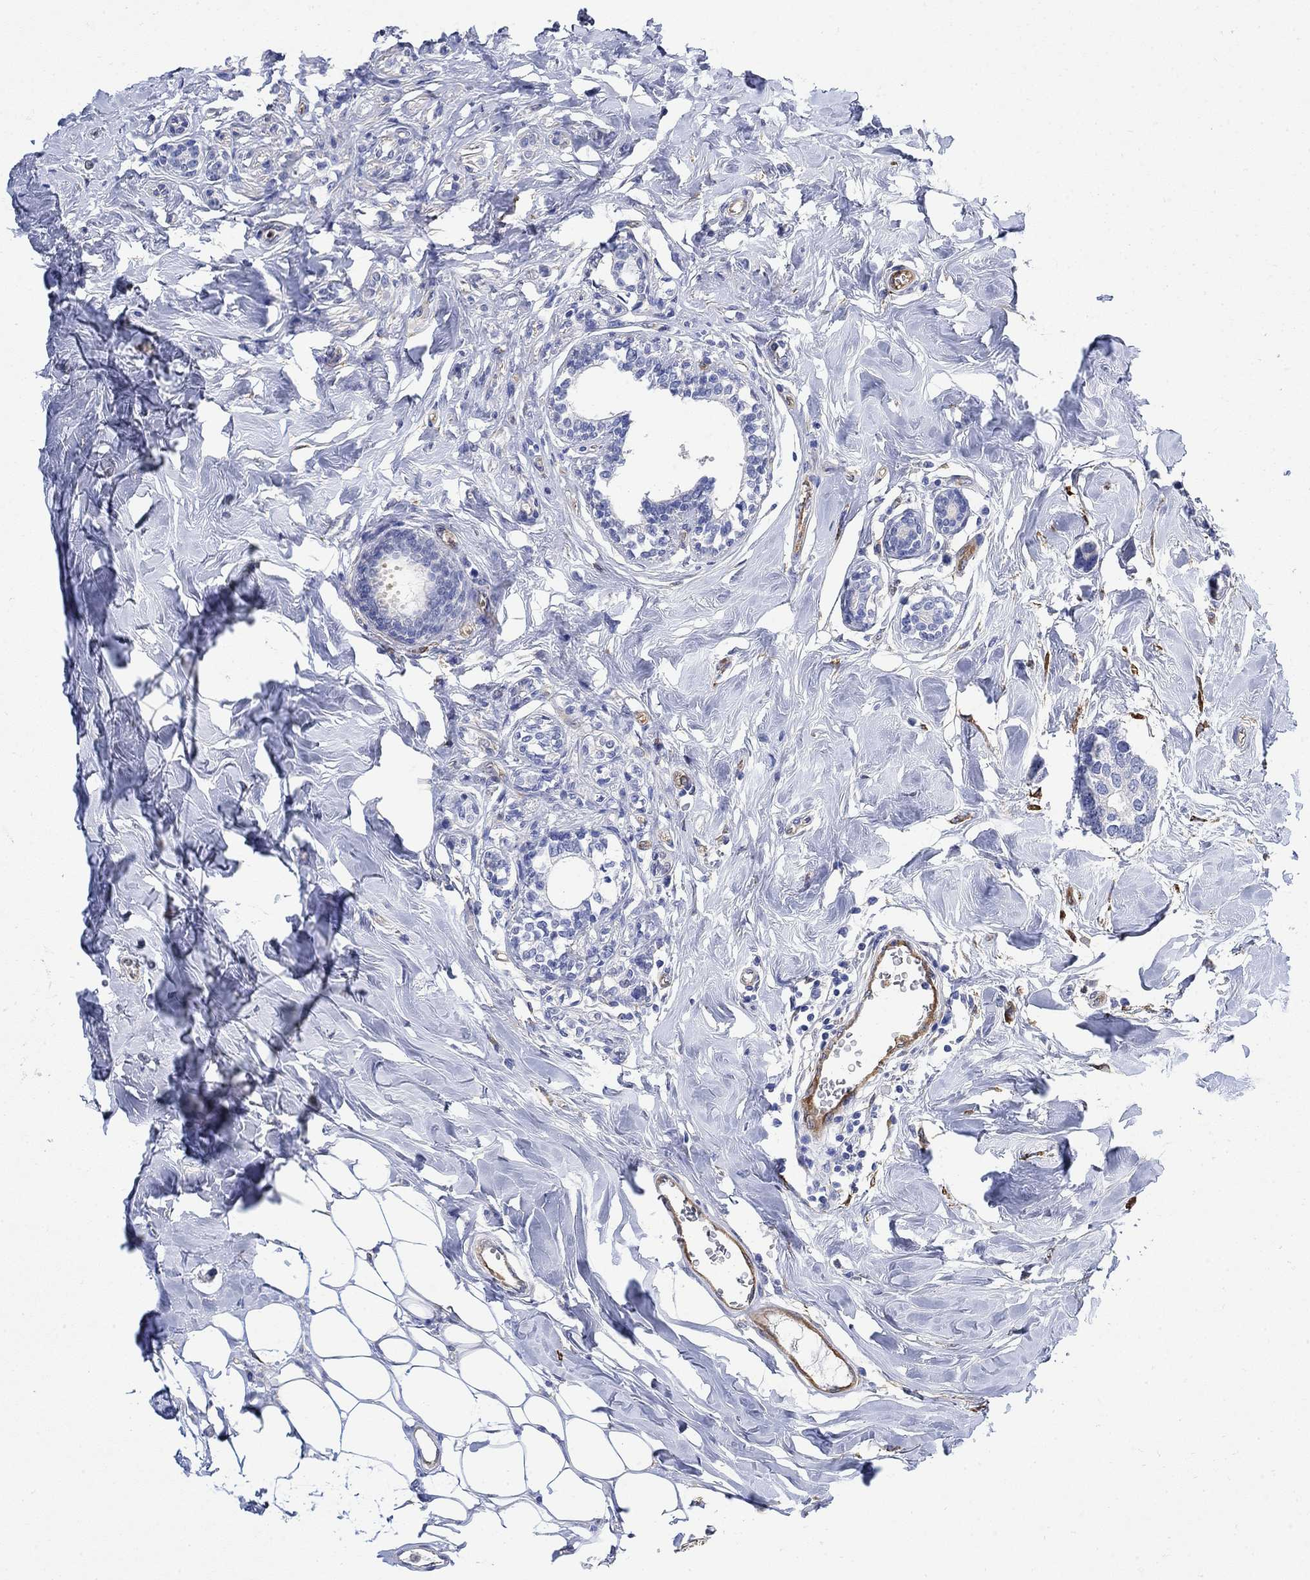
{"staining": {"intensity": "negative", "quantity": "none", "location": "none"}, "tissue": "breast cancer", "cell_type": "Tumor cells", "image_type": "cancer", "snomed": [{"axis": "morphology", "description": "Duct carcinoma"}, {"axis": "topography", "description": "Breast"}], "caption": "Immunohistochemistry (IHC) of breast cancer (invasive ductal carcinoma) reveals no expression in tumor cells.", "gene": "TGM2", "patient": {"sex": "female", "age": 83}}